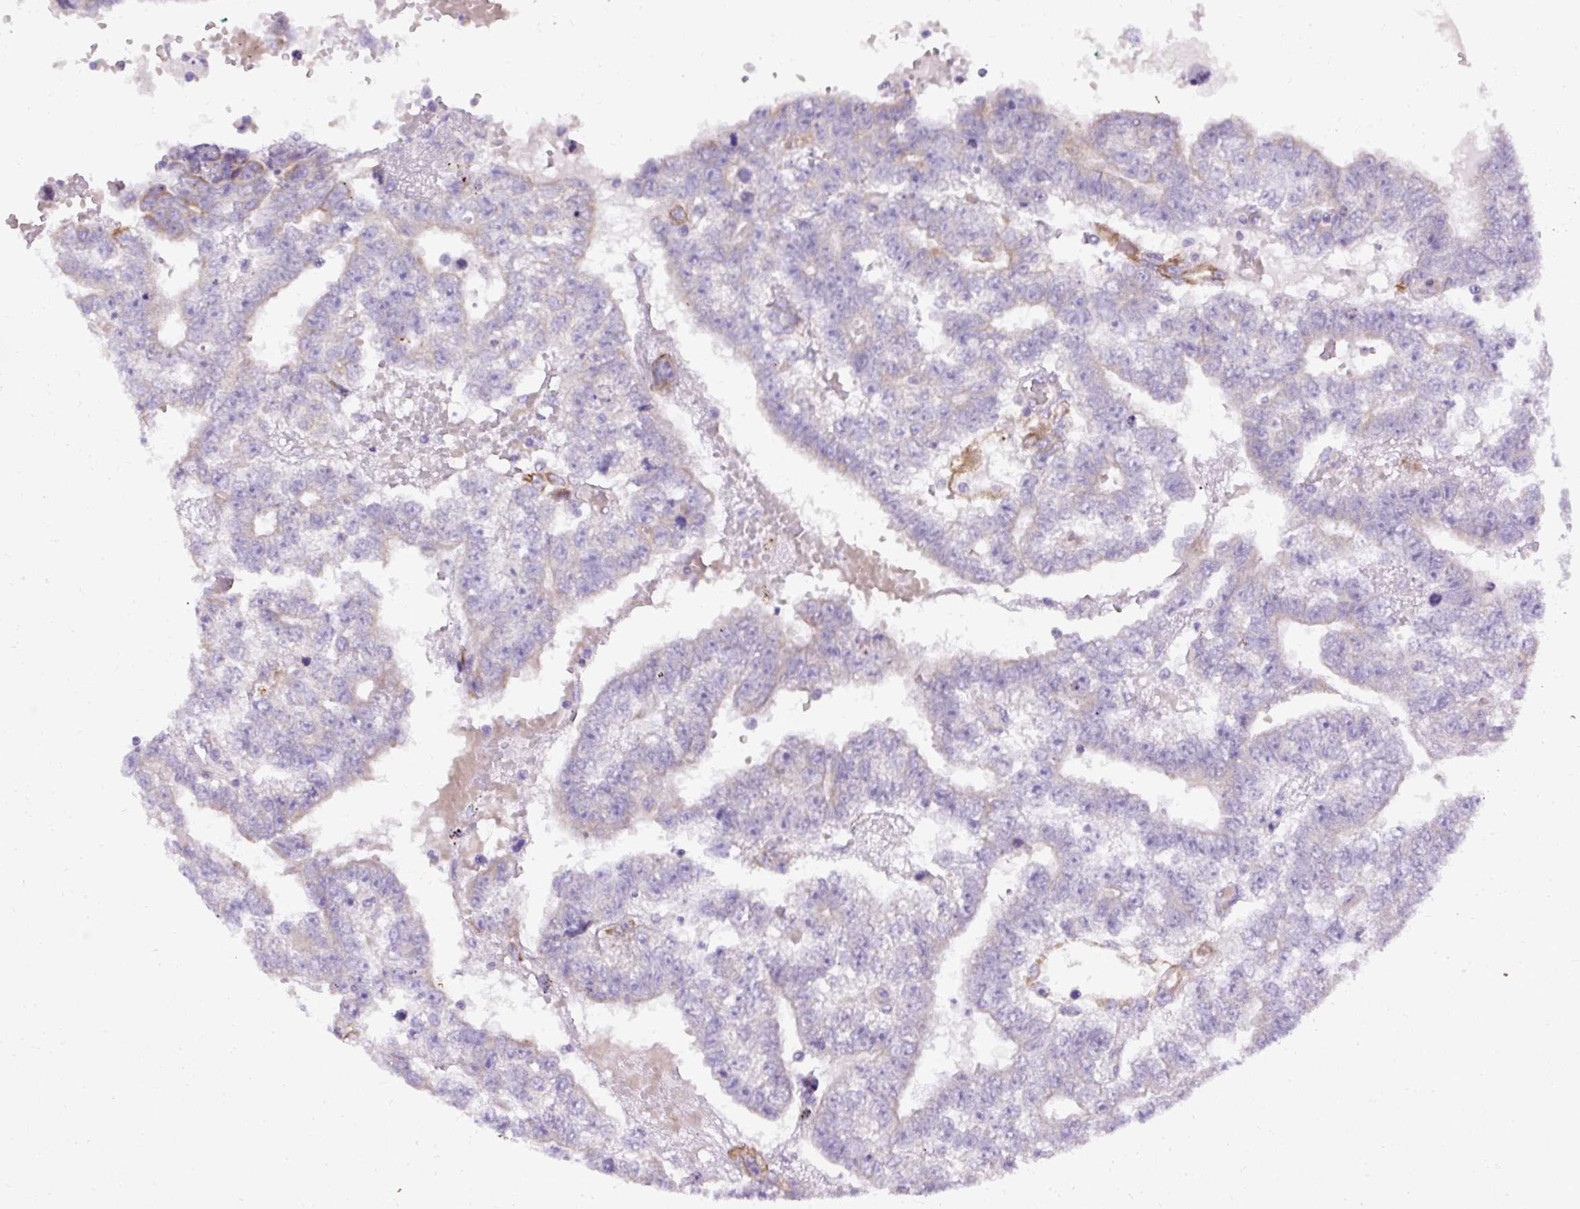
{"staining": {"intensity": "negative", "quantity": "none", "location": "none"}, "tissue": "testis cancer", "cell_type": "Tumor cells", "image_type": "cancer", "snomed": [{"axis": "morphology", "description": "Carcinoma, Embryonal, NOS"}, {"axis": "topography", "description": "Testis"}], "caption": "Photomicrograph shows no significant protein positivity in tumor cells of testis cancer.", "gene": "FAM149A", "patient": {"sex": "male", "age": 25}}